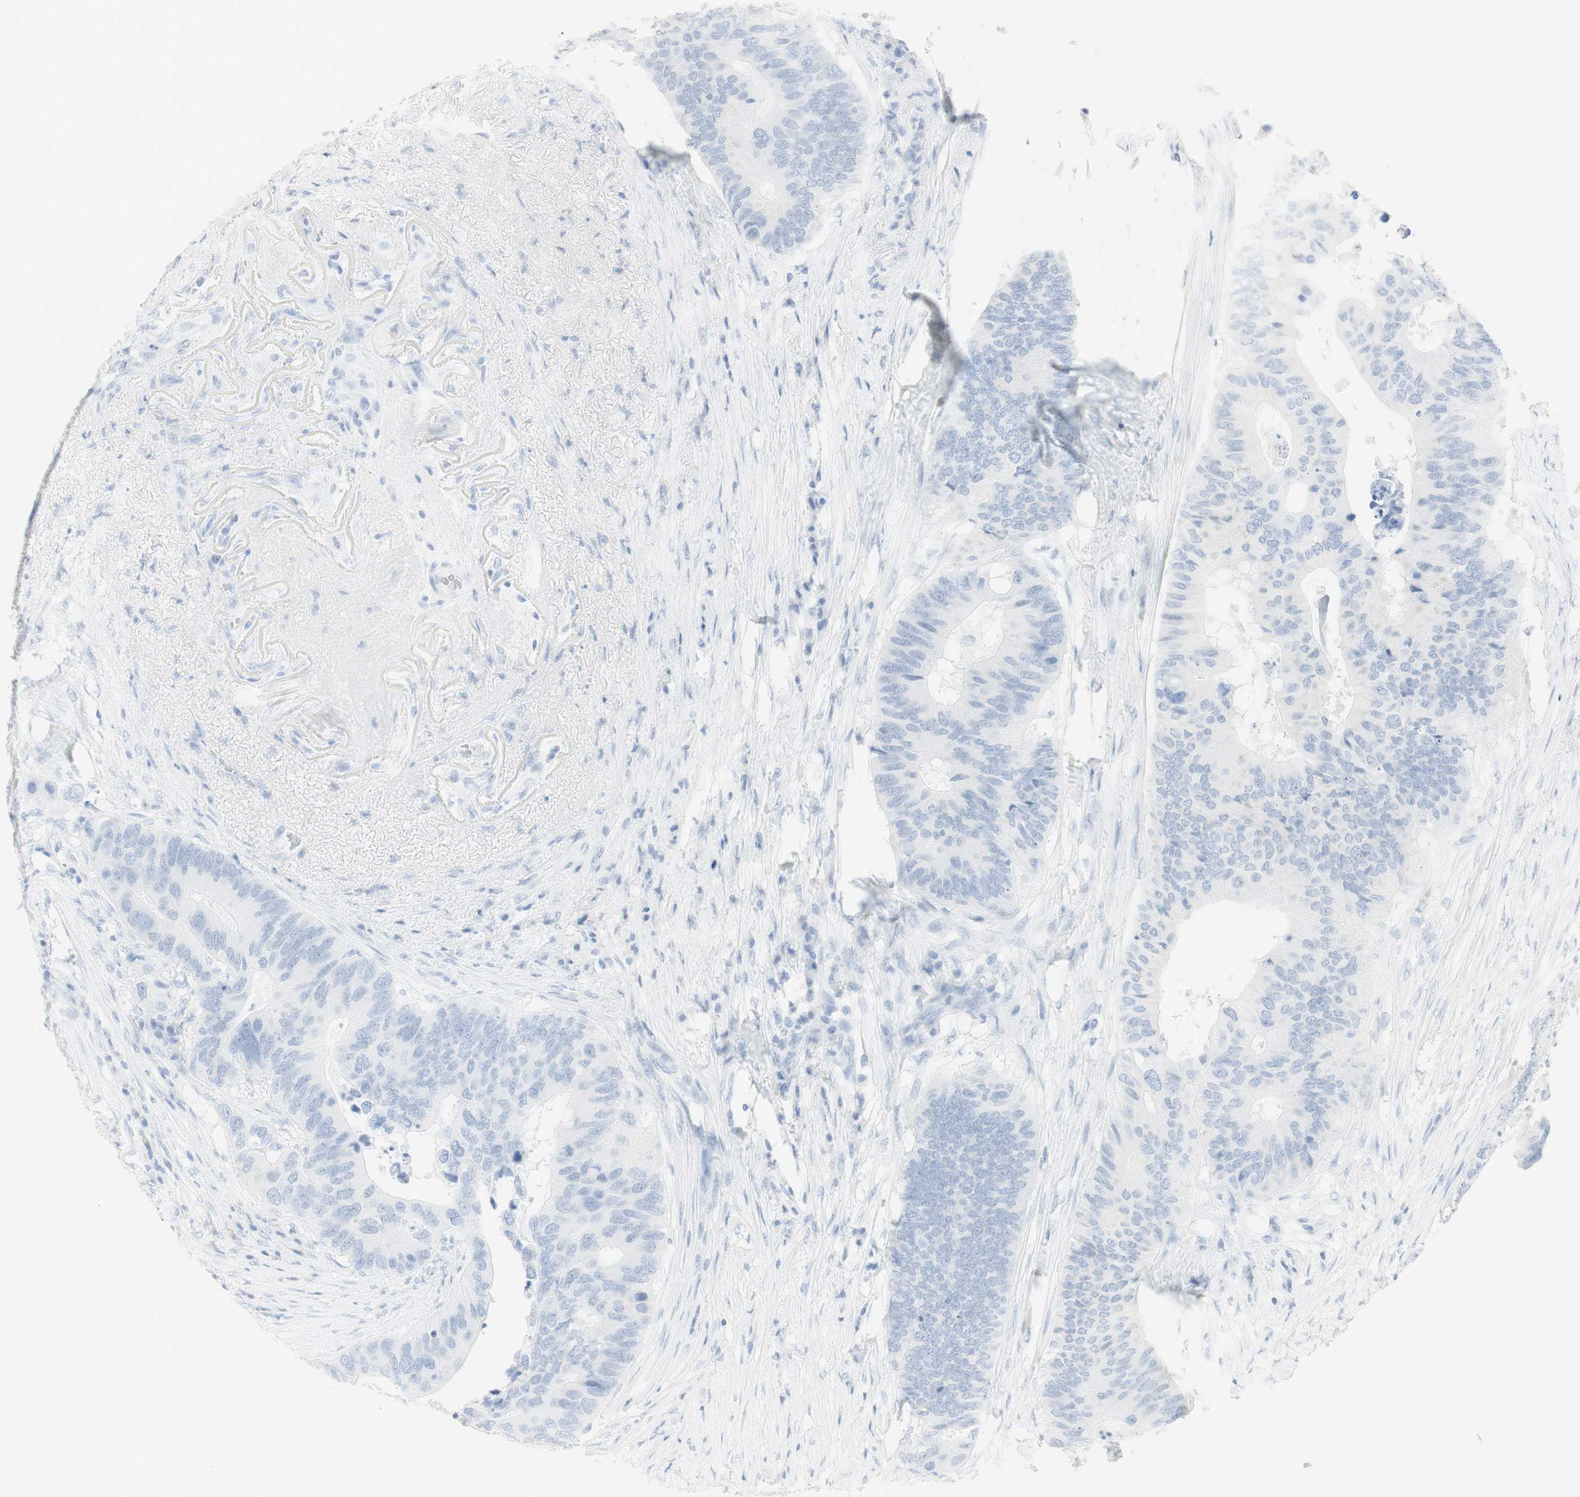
{"staining": {"intensity": "negative", "quantity": "none", "location": "none"}, "tissue": "colorectal cancer", "cell_type": "Tumor cells", "image_type": "cancer", "snomed": [{"axis": "morphology", "description": "Adenocarcinoma, NOS"}, {"axis": "topography", "description": "Colon"}], "caption": "An immunohistochemistry (IHC) histopathology image of colorectal cancer is shown. There is no staining in tumor cells of colorectal cancer. (Stains: DAB (3,3'-diaminobenzidine) immunohistochemistry with hematoxylin counter stain, Microscopy: brightfield microscopy at high magnification).", "gene": "NAPSA", "patient": {"sex": "male", "age": 71}}